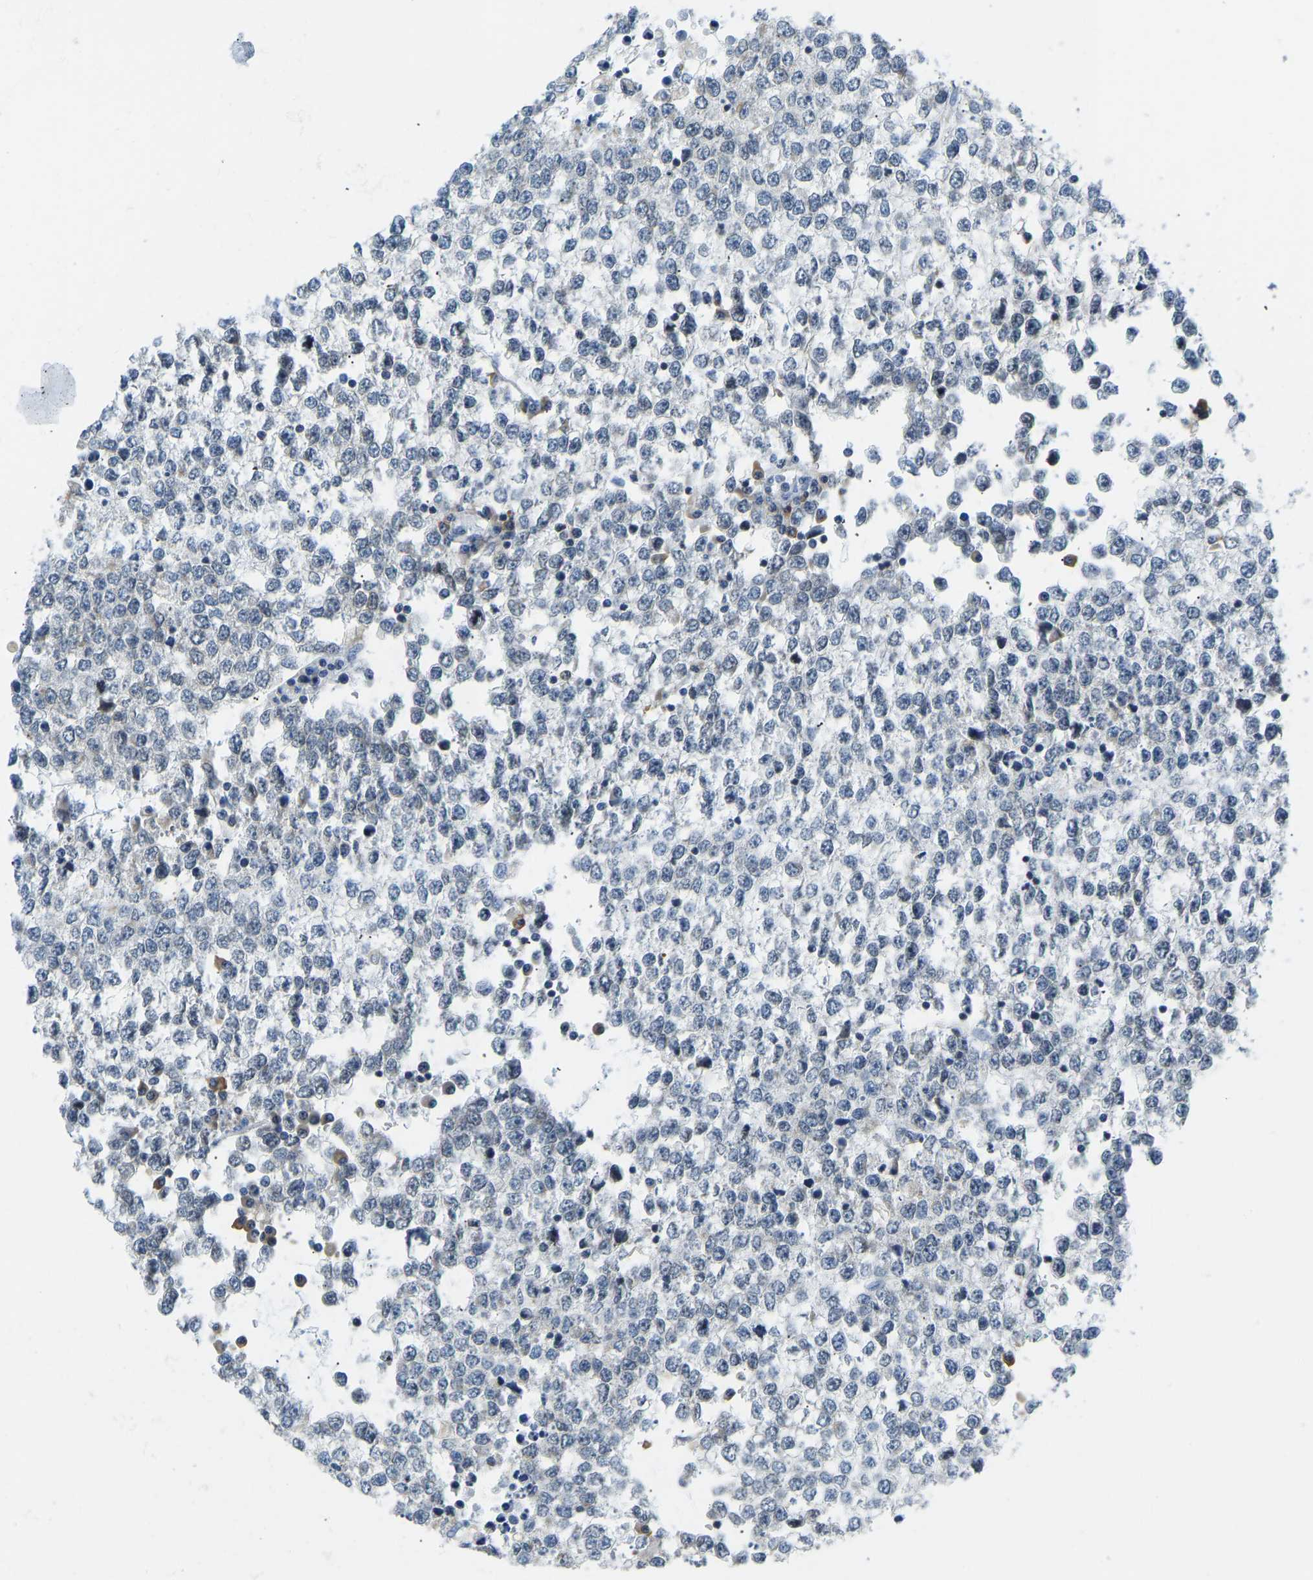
{"staining": {"intensity": "weak", "quantity": "25%-75%", "location": "nuclear"}, "tissue": "testis cancer", "cell_type": "Tumor cells", "image_type": "cancer", "snomed": [{"axis": "morphology", "description": "Seminoma, NOS"}, {"axis": "topography", "description": "Testis"}], "caption": "Seminoma (testis) stained with a brown dye shows weak nuclear positive expression in about 25%-75% of tumor cells.", "gene": "VRK1", "patient": {"sex": "male", "age": 65}}